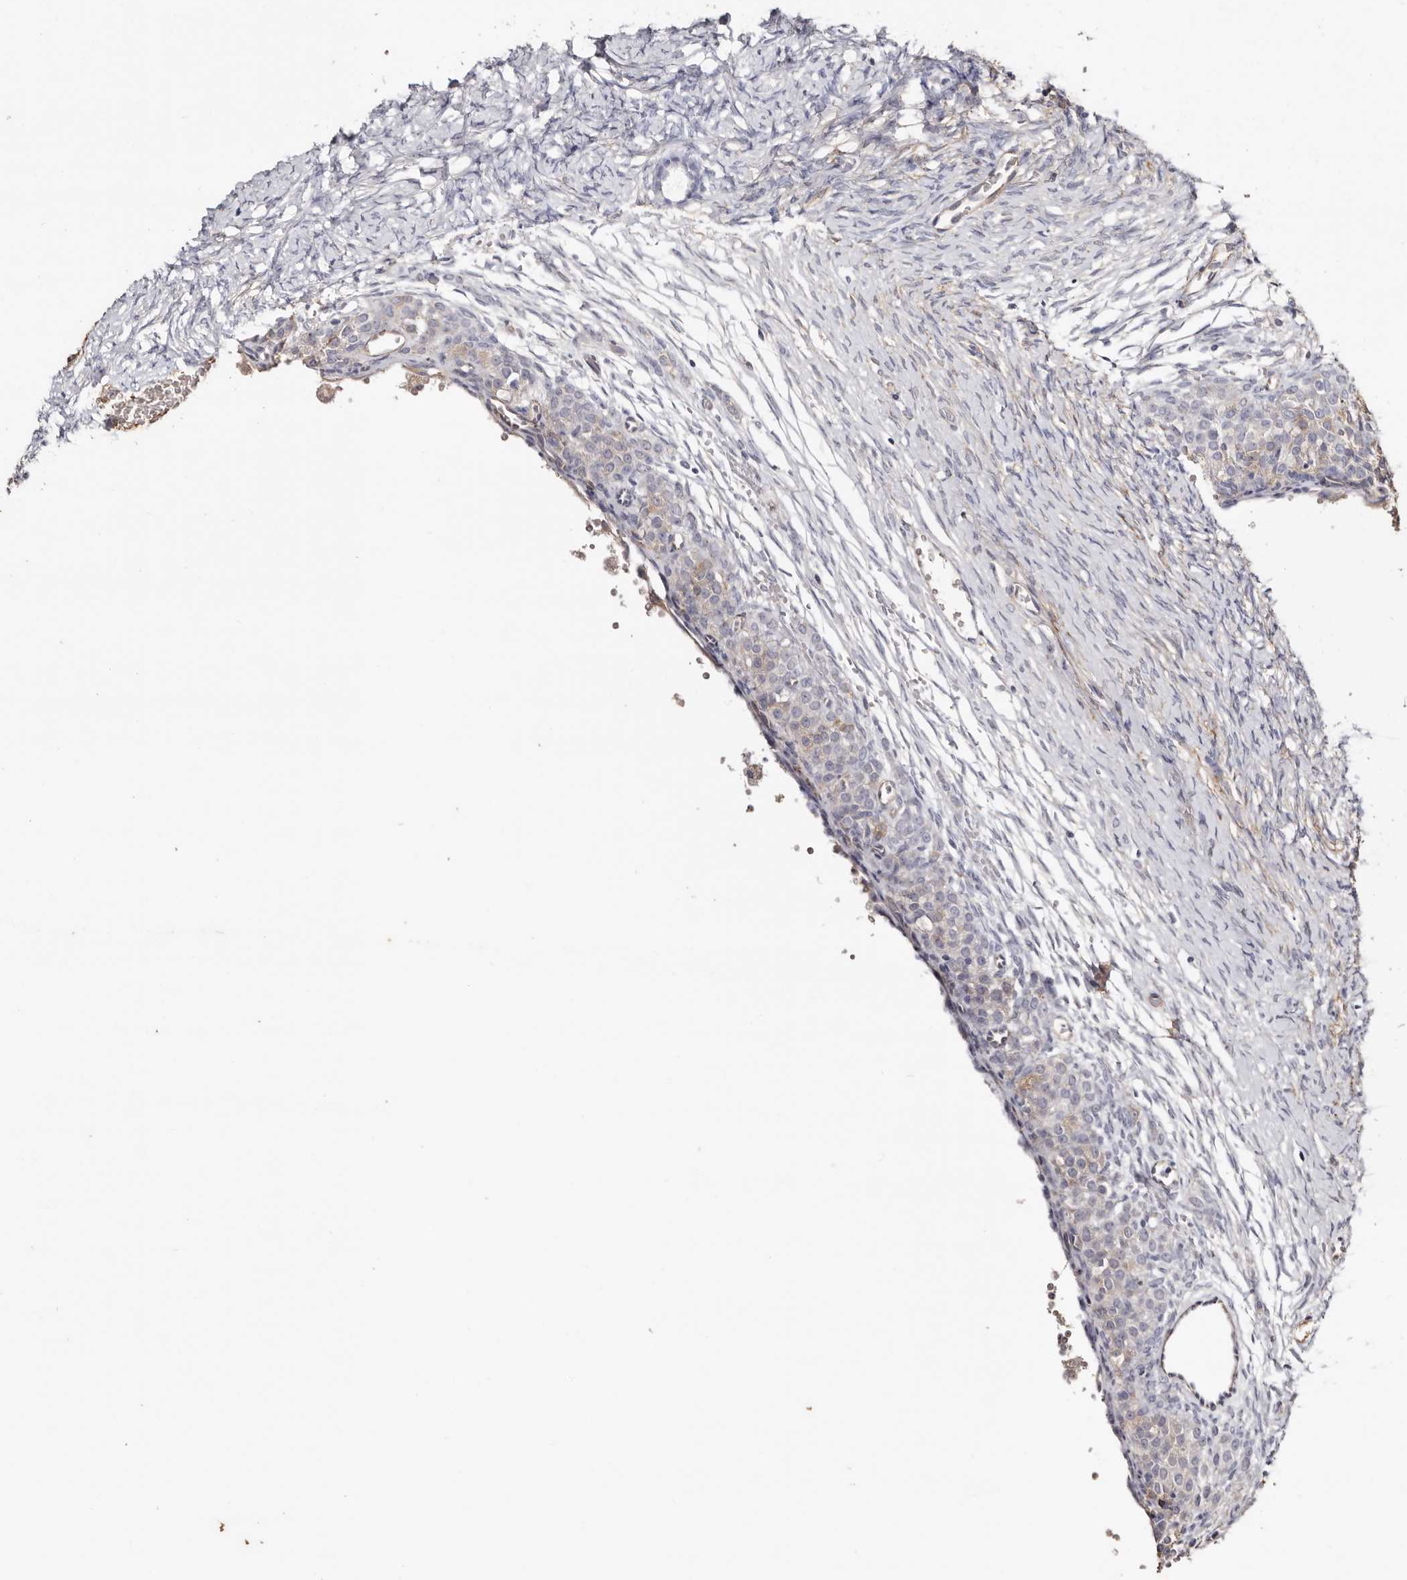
{"staining": {"intensity": "negative", "quantity": "none", "location": "none"}, "tissue": "ovary", "cell_type": "Ovarian stroma cells", "image_type": "normal", "snomed": [{"axis": "morphology", "description": "Adenocarcinoma, NOS"}, {"axis": "topography", "description": "Endometrium"}], "caption": "IHC of unremarkable human ovary reveals no staining in ovarian stroma cells. Brightfield microscopy of immunohistochemistry (IHC) stained with DAB (3,3'-diaminobenzidine) (brown) and hematoxylin (blue), captured at high magnification.", "gene": "TGM2", "patient": {"sex": "female", "age": 32}}